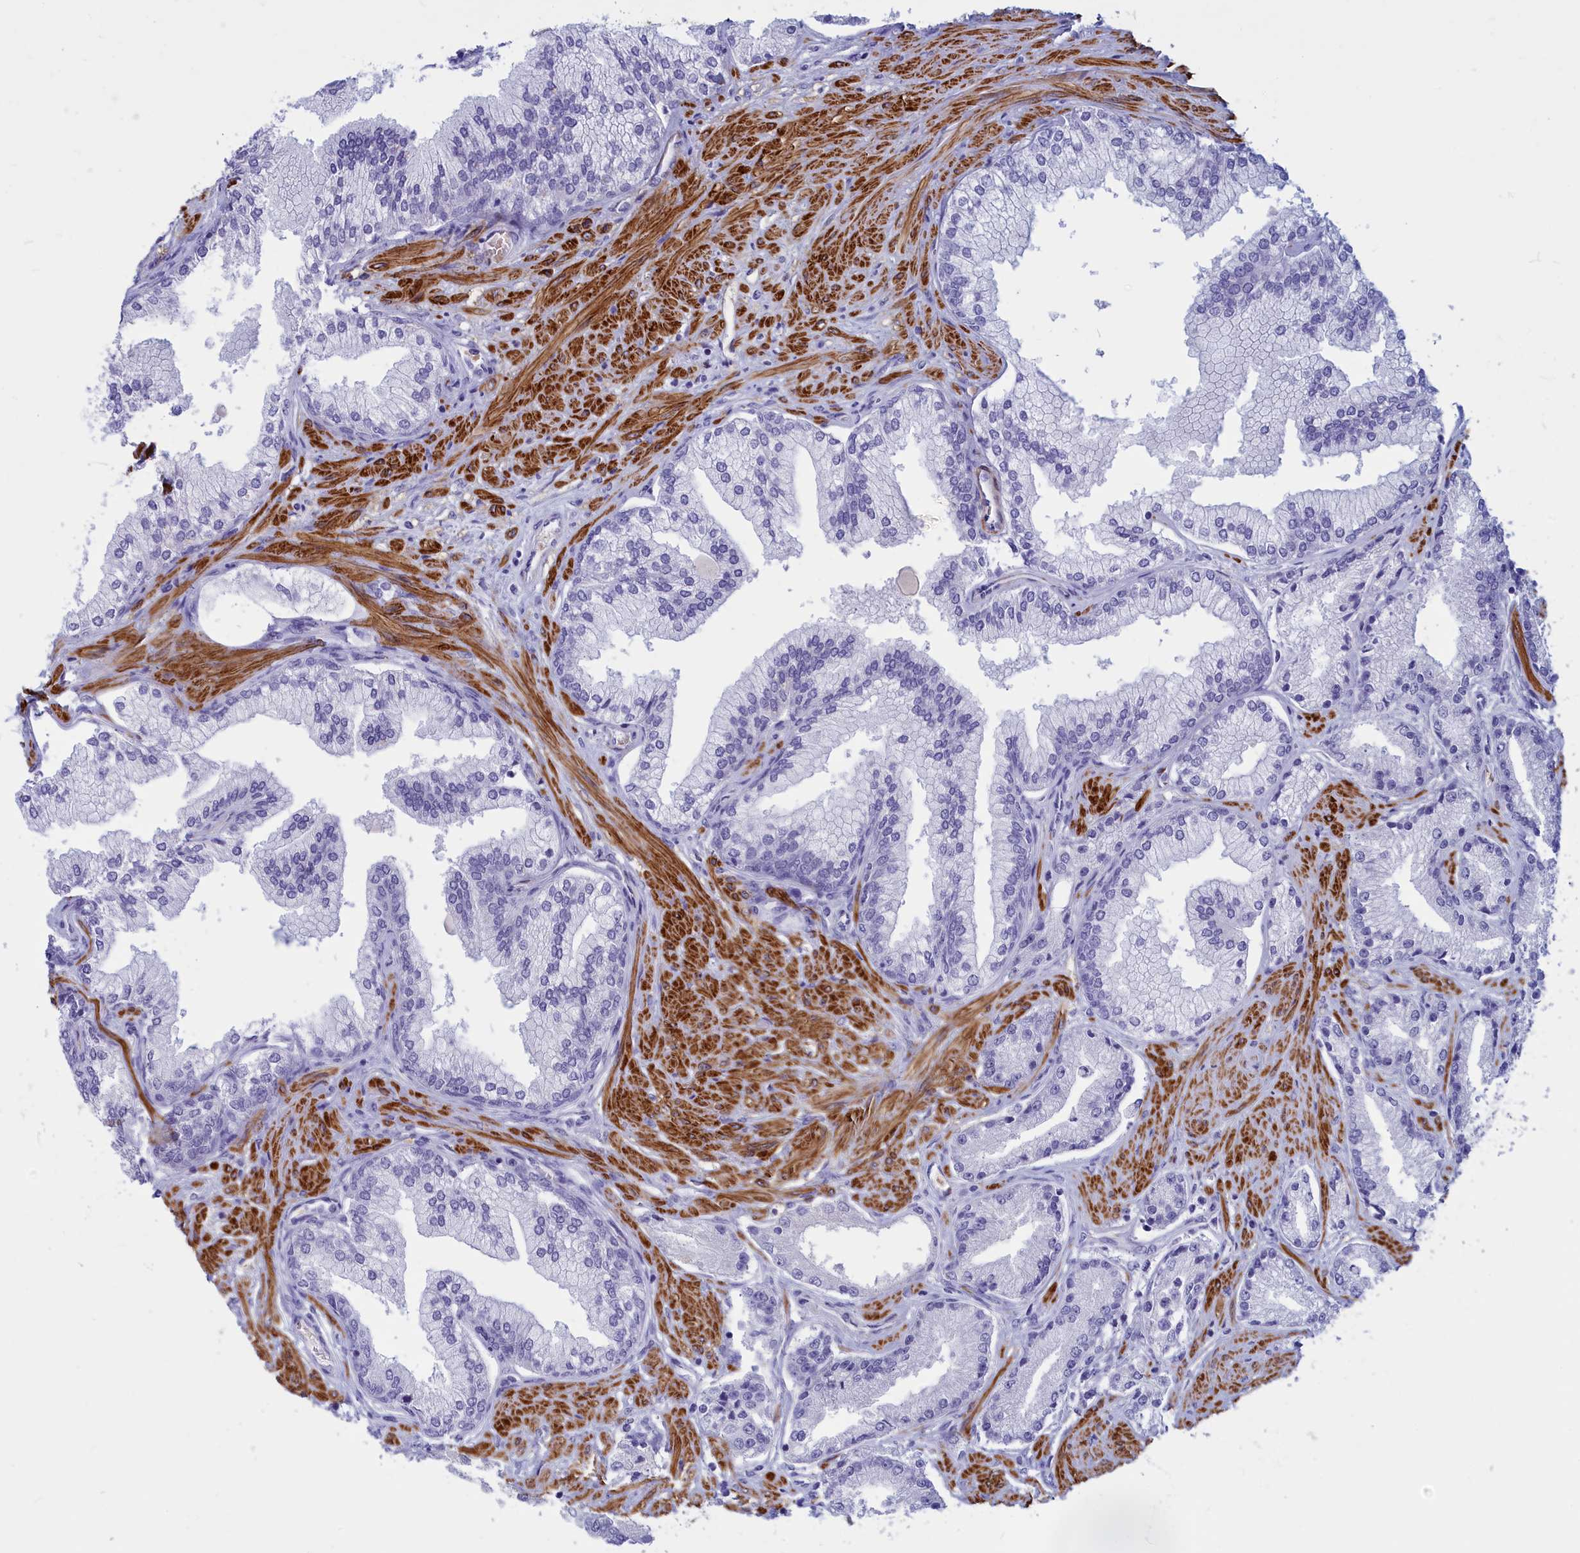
{"staining": {"intensity": "negative", "quantity": "none", "location": "none"}, "tissue": "prostate cancer", "cell_type": "Tumor cells", "image_type": "cancer", "snomed": [{"axis": "morphology", "description": "Adenocarcinoma, High grade"}, {"axis": "topography", "description": "Prostate"}], "caption": "Prostate cancer (high-grade adenocarcinoma) was stained to show a protein in brown. There is no significant staining in tumor cells. (Brightfield microscopy of DAB (3,3'-diaminobenzidine) immunohistochemistry at high magnification).", "gene": "GAPDHS", "patient": {"sex": "male", "age": 67}}